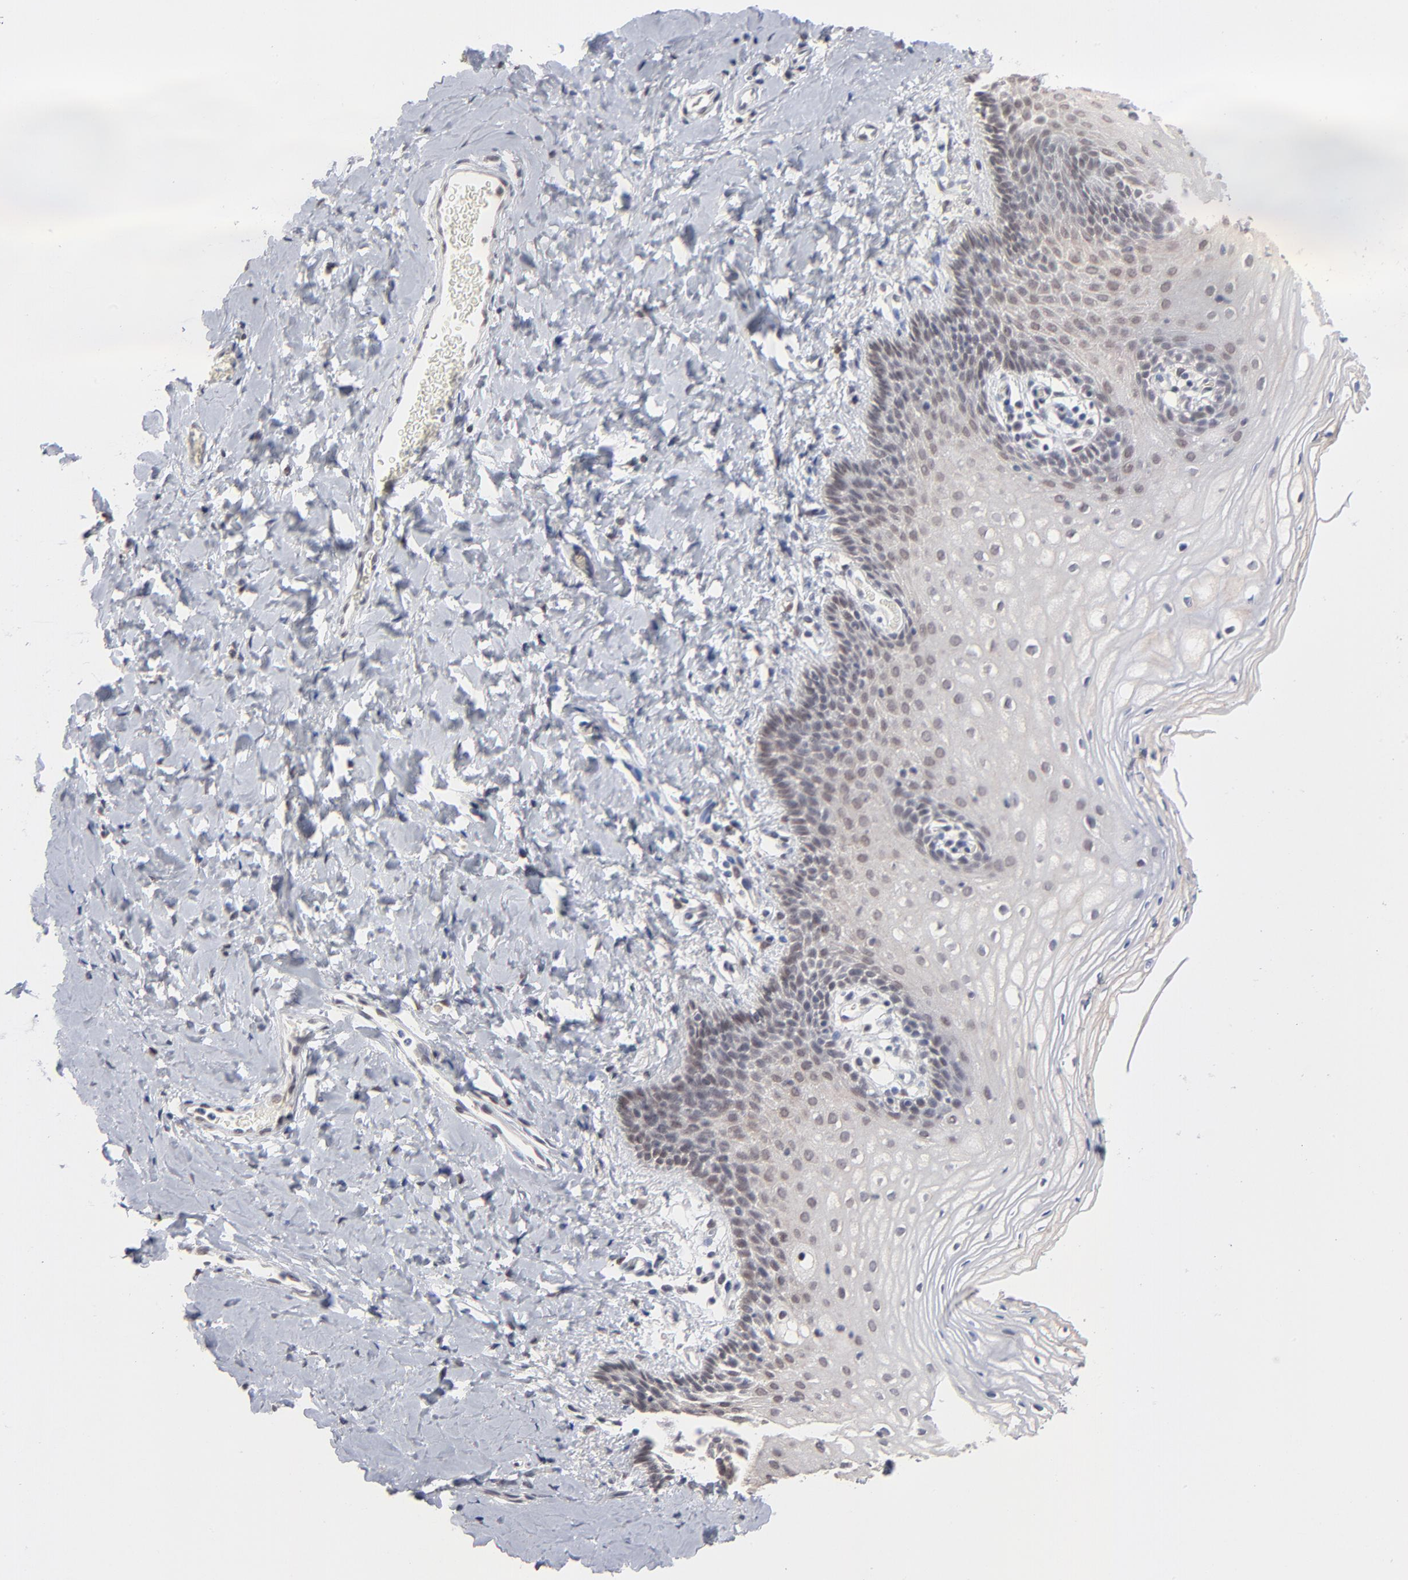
{"staining": {"intensity": "negative", "quantity": "none", "location": "none"}, "tissue": "vagina", "cell_type": "Squamous epithelial cells", "image_type": "normal", "snomed": [{"axis": "morphology", "description": "Normal tissue, NOS"}, {"axis": "topography", "description": "Vagina"}], "caption": "Squamous epithelial cells are negative for protein expression in unremarkable human vagina. (DAB immunohistochemistry with hematoxylin counter stain).", "gene": "MBIP", "patient": {"sex": "female", "age": 55}}